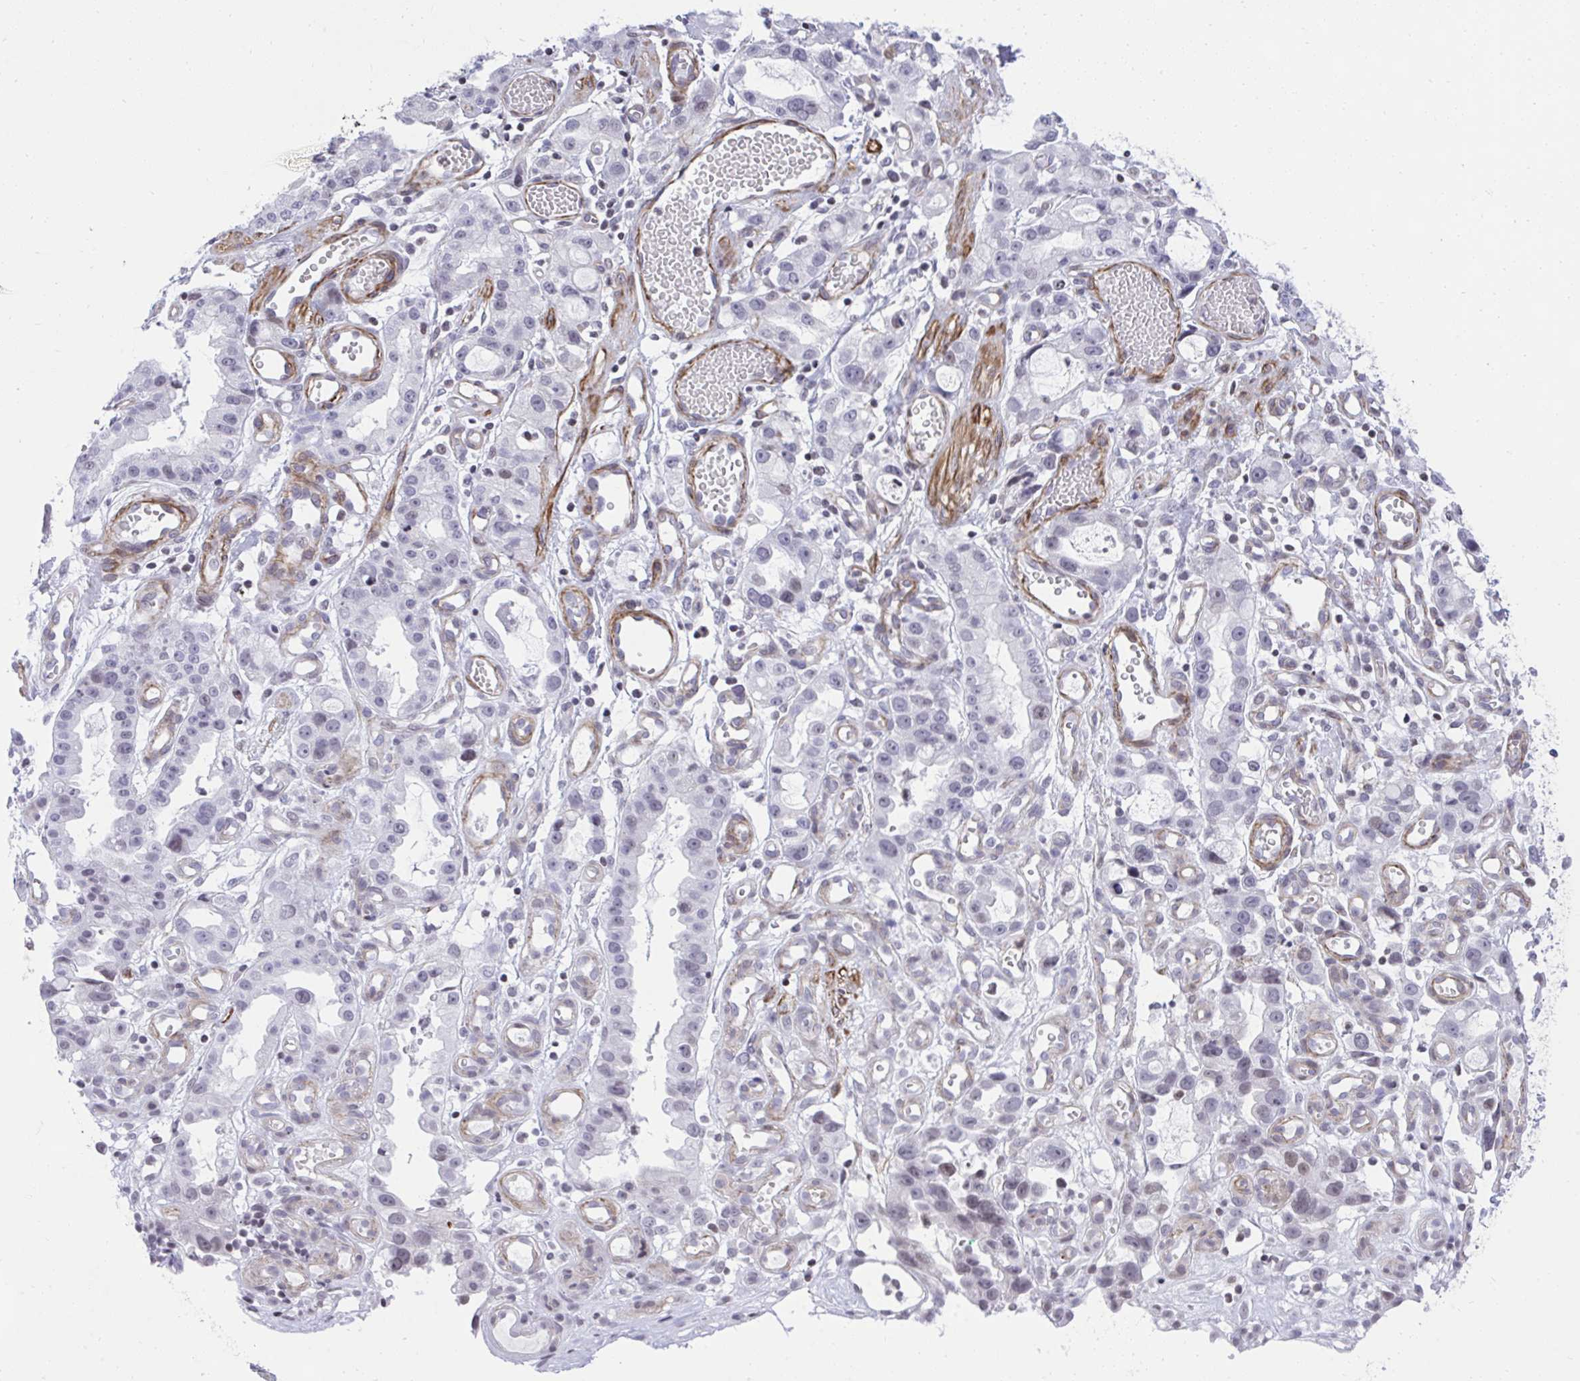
{"staining": {"intensity": "negative", "quantity": "none", "location": "none"}, "tissue": "stomach cancer", "cell_type": "Tumor cells", "image_type": "cancer", "snomed": [{"axis": "morphology", "description": "Adenocarcinoma, NOS"}, {"axis": "topography", "description": "Stomach"}], "caption": "A micrograph of stomach adenocarcinoma stained for a protein displays no brown staining in tumor cells.", "gene": "KCNN4", "patient": {"sex": "male", "age": 55}}